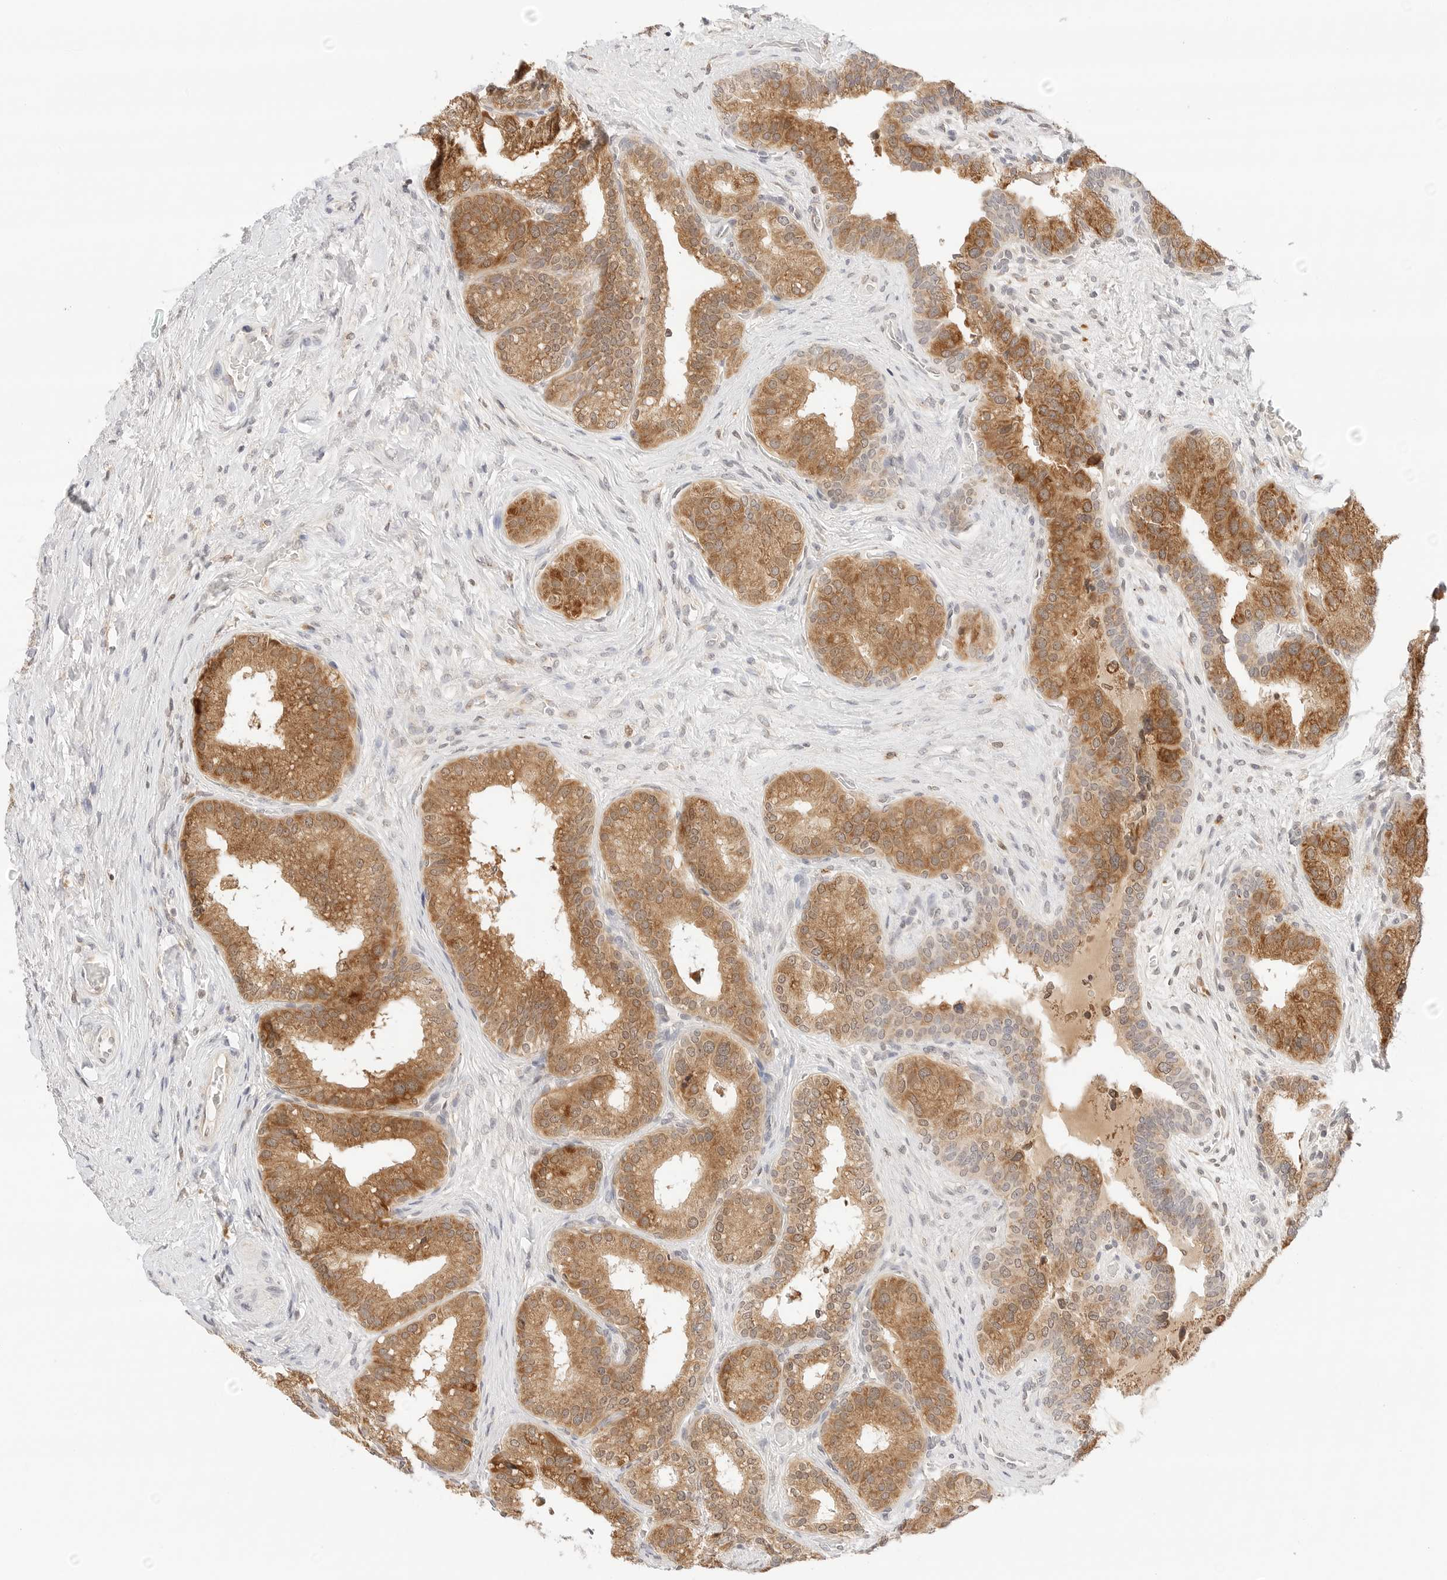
{"staining": {"intensity": "moderate", "quantity": ">75%", "location": "cytoplasmic/membranous"}, "tissue": "prostate cancer", "cell_type": "Tumor cells", "image_type": "cancer", "snomed": [{"axis": "morphology", "description": "Adenocarcinoma, High grade"}, {"axis": "topography", "description": "Prostate"}], "caption": "A high-resolution photomicrograph shows immunohistochemistry (IHC) staining of prostate high-grade adenocarcinoma, which shows moderate cytoplasmic/membranous positivity in about >75% of tumor cells.", "gene": "ERO1B", "patient": {"sex": "male", "age": 56}}